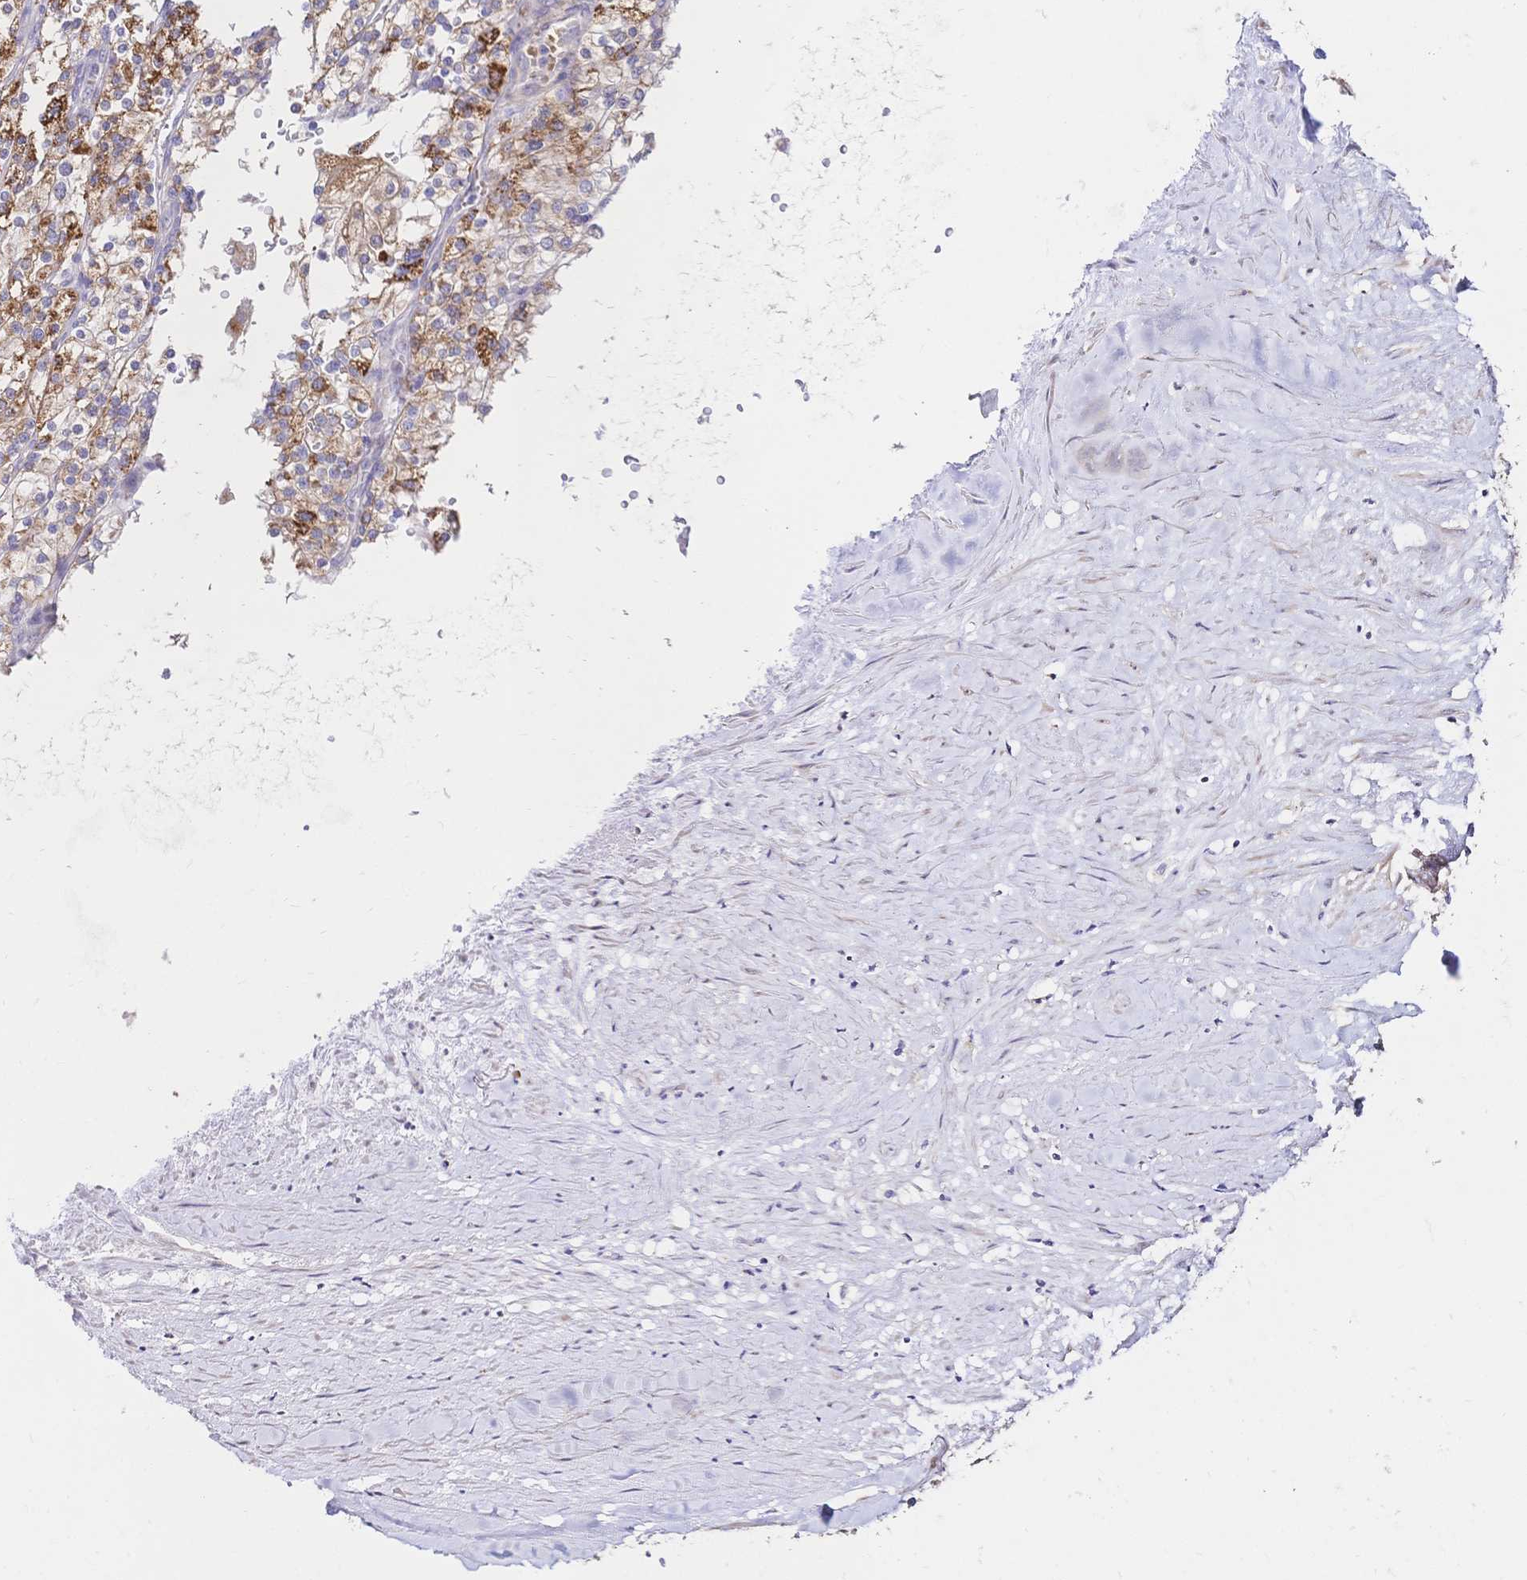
{"staining": {"intensity": "moderate", "quantity": ">75%", "location": "cytoplasmic/membranous"}, "tissue": "renal cancer", "cell_type": "Tumor cells", "image_type": "cancer", "snomed": [{"axis": "morphology", "description": "Adenocarcinoma, NOS"}, {"axis": "topography", "description": "Kidney"}], "caption": "Human renal cancer (adenocarcinoma) stained for a protein (brown) demonstrates moderate cytoplasmic/membranous positive expression in approximately >75% of tumor cells.", "gene": "CLEC18B", "patient": {"sex": "male", "age": 80}}